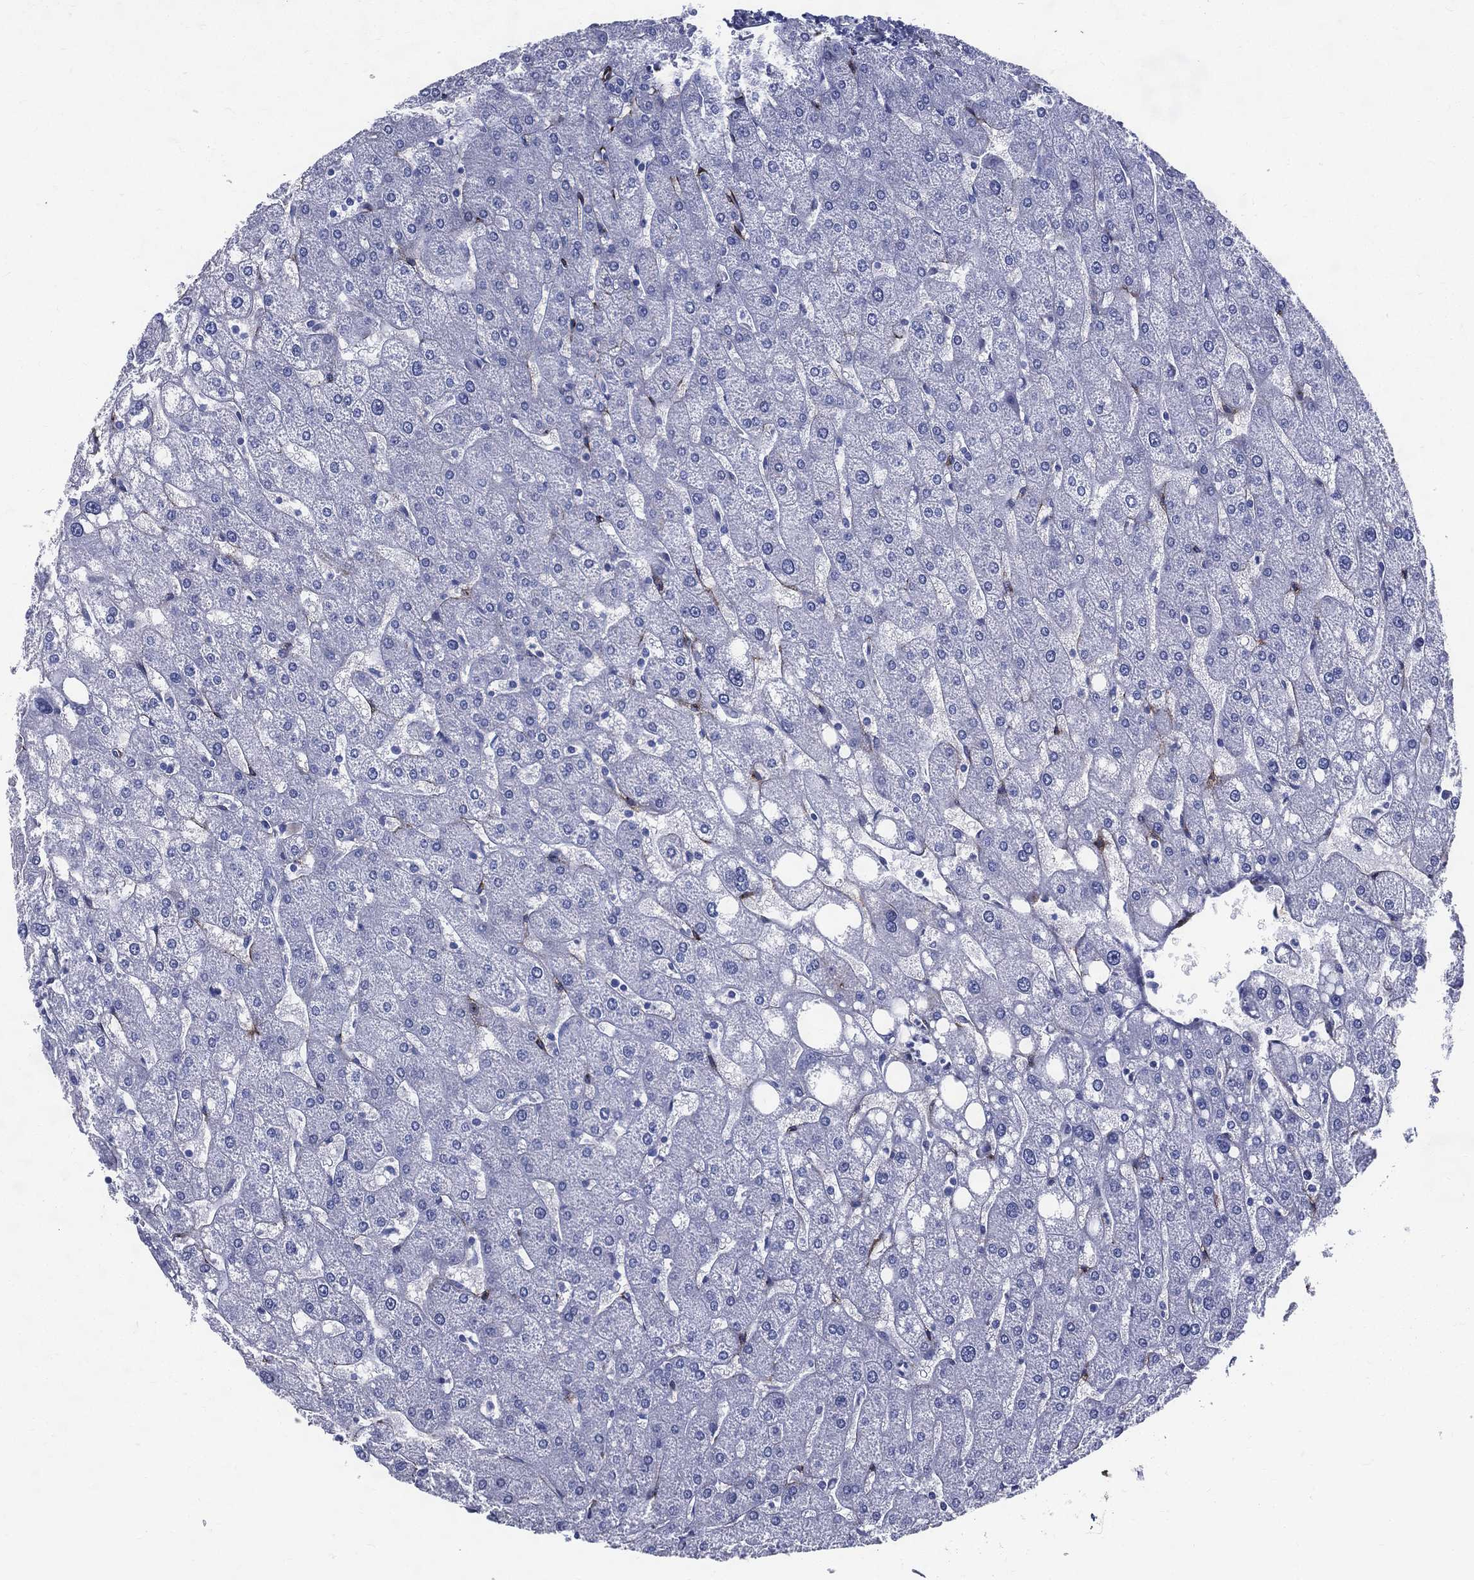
{"staining": {"intensity": "negative", "quantity": "none", "location": "none"}, "tissue": "liver", "cell_type": "Cholangiocytes", "image_type": "normal", "snomed": [{"axis": "morphology", "description": "Normal tissue, NOS"}, {"axis": "topography", "description": "Liver"}], "caption": "IHC image of unremarkable liver: liver stained with DAB demonstrates no significant protein positivity in cholangiocytes. (Stains: DAB IHC with hematoxylin counter stain, Microscopy: brightfield microscopy at high magnification).", "gene": "ACE2", "patient": {"sex": "male", "age": 67}}